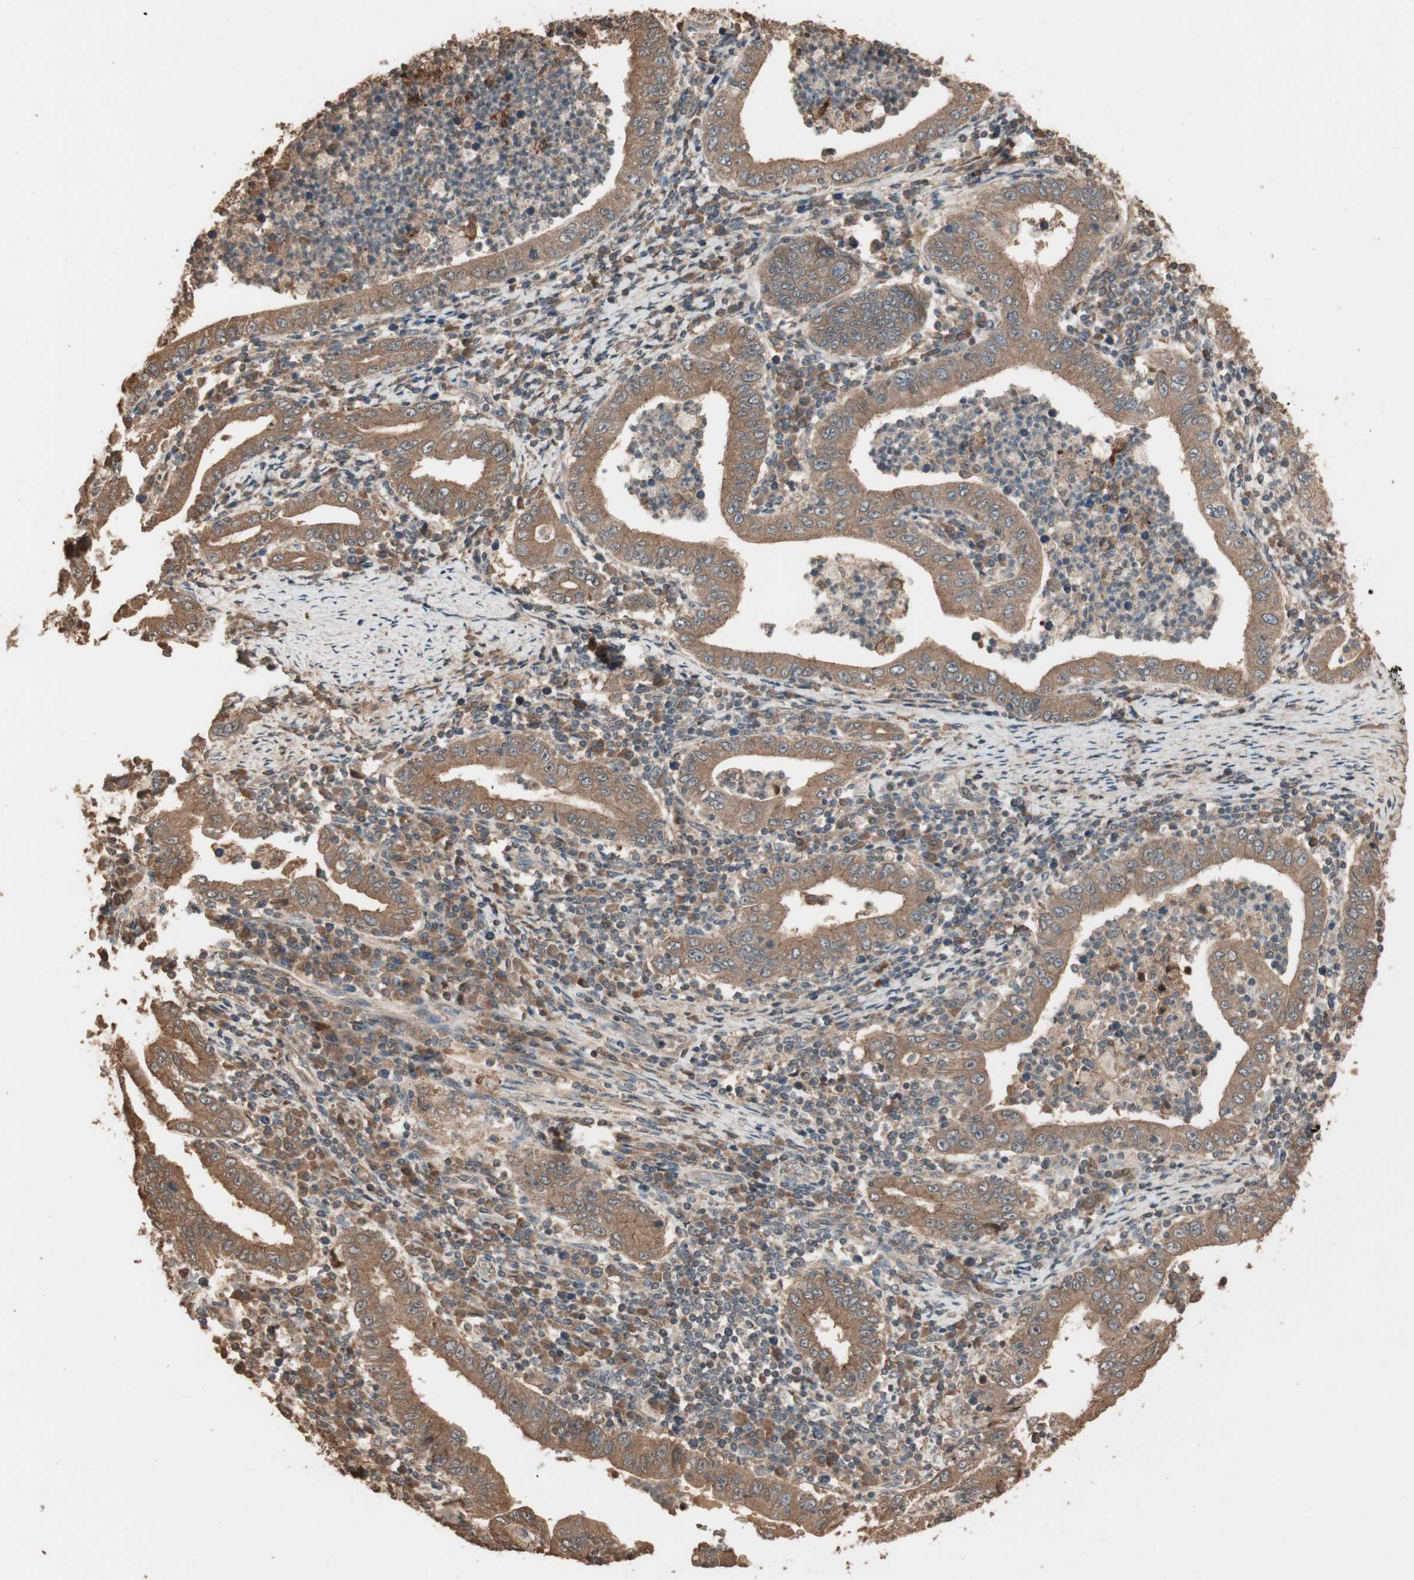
{"staining": {"intensity": "moderate", "quantity": ">75%", "location": "cytoplasmic/membranous"}, "tissue": "stomach cancer", "cell_type": "Tumor cells", "image_type": "cancer", "snomed": [{"axis": "morphology", "description": "Normal tissue, NOS"}, {"axis": "morphology", "description": "Adenocarcinoma, NOS"}, {"axis": "topography", "description": "Esophagus"}, {"axis": "topography", "description": "Stomach, upper"}, {"axis": "topography", "description": "Peripheral nerve tissue"}], "caption": "A micrograph showing moderate cytoplasmic/membranous expression in about >75% of tumor cells in stomach cancer (adenocarcinoma), as visualized by brown immunohistochemical staining.", "gene": "USP20", "patient": {"sex": "male", "age": 62}}